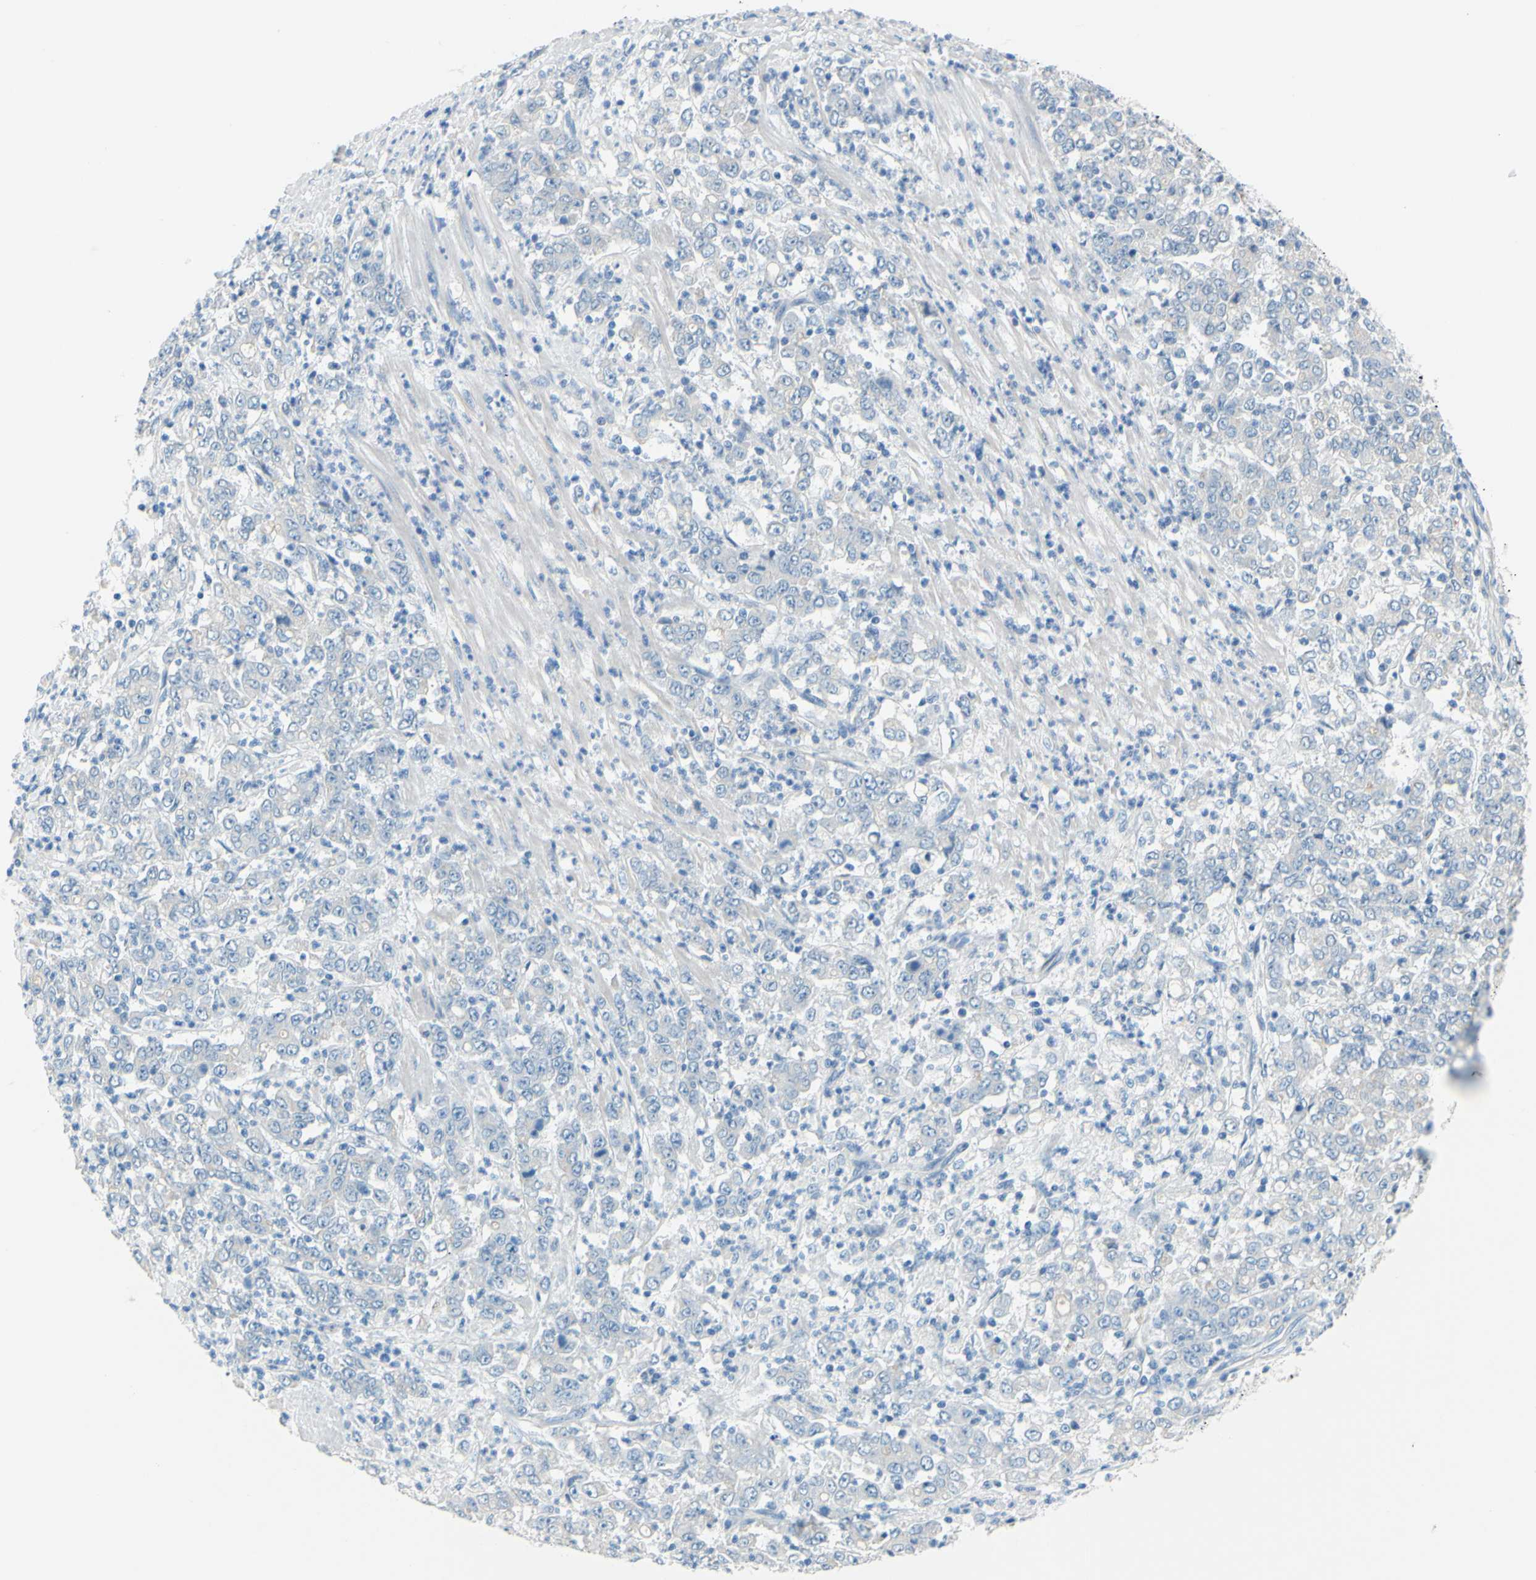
{"staining": {"intensity": "negative", "quantity": "none", "location": "none"}, "tissue": "stomach cancer", "cell_type": "Tumor cells", "image_type": "cancer", "snomed": [{"axis": "morphology", "description": "Adenocarcinoma, NOS"}, {"axis": "topography", "description": "Stomach, lower"}], "caption": "IHC image of human stomach adenocarcinoma stained for a protein (brown), which exhibits no positivity in tumor cells.", "gene": "SLC1A2", "patient": {"sex": "female", "age": 71}}